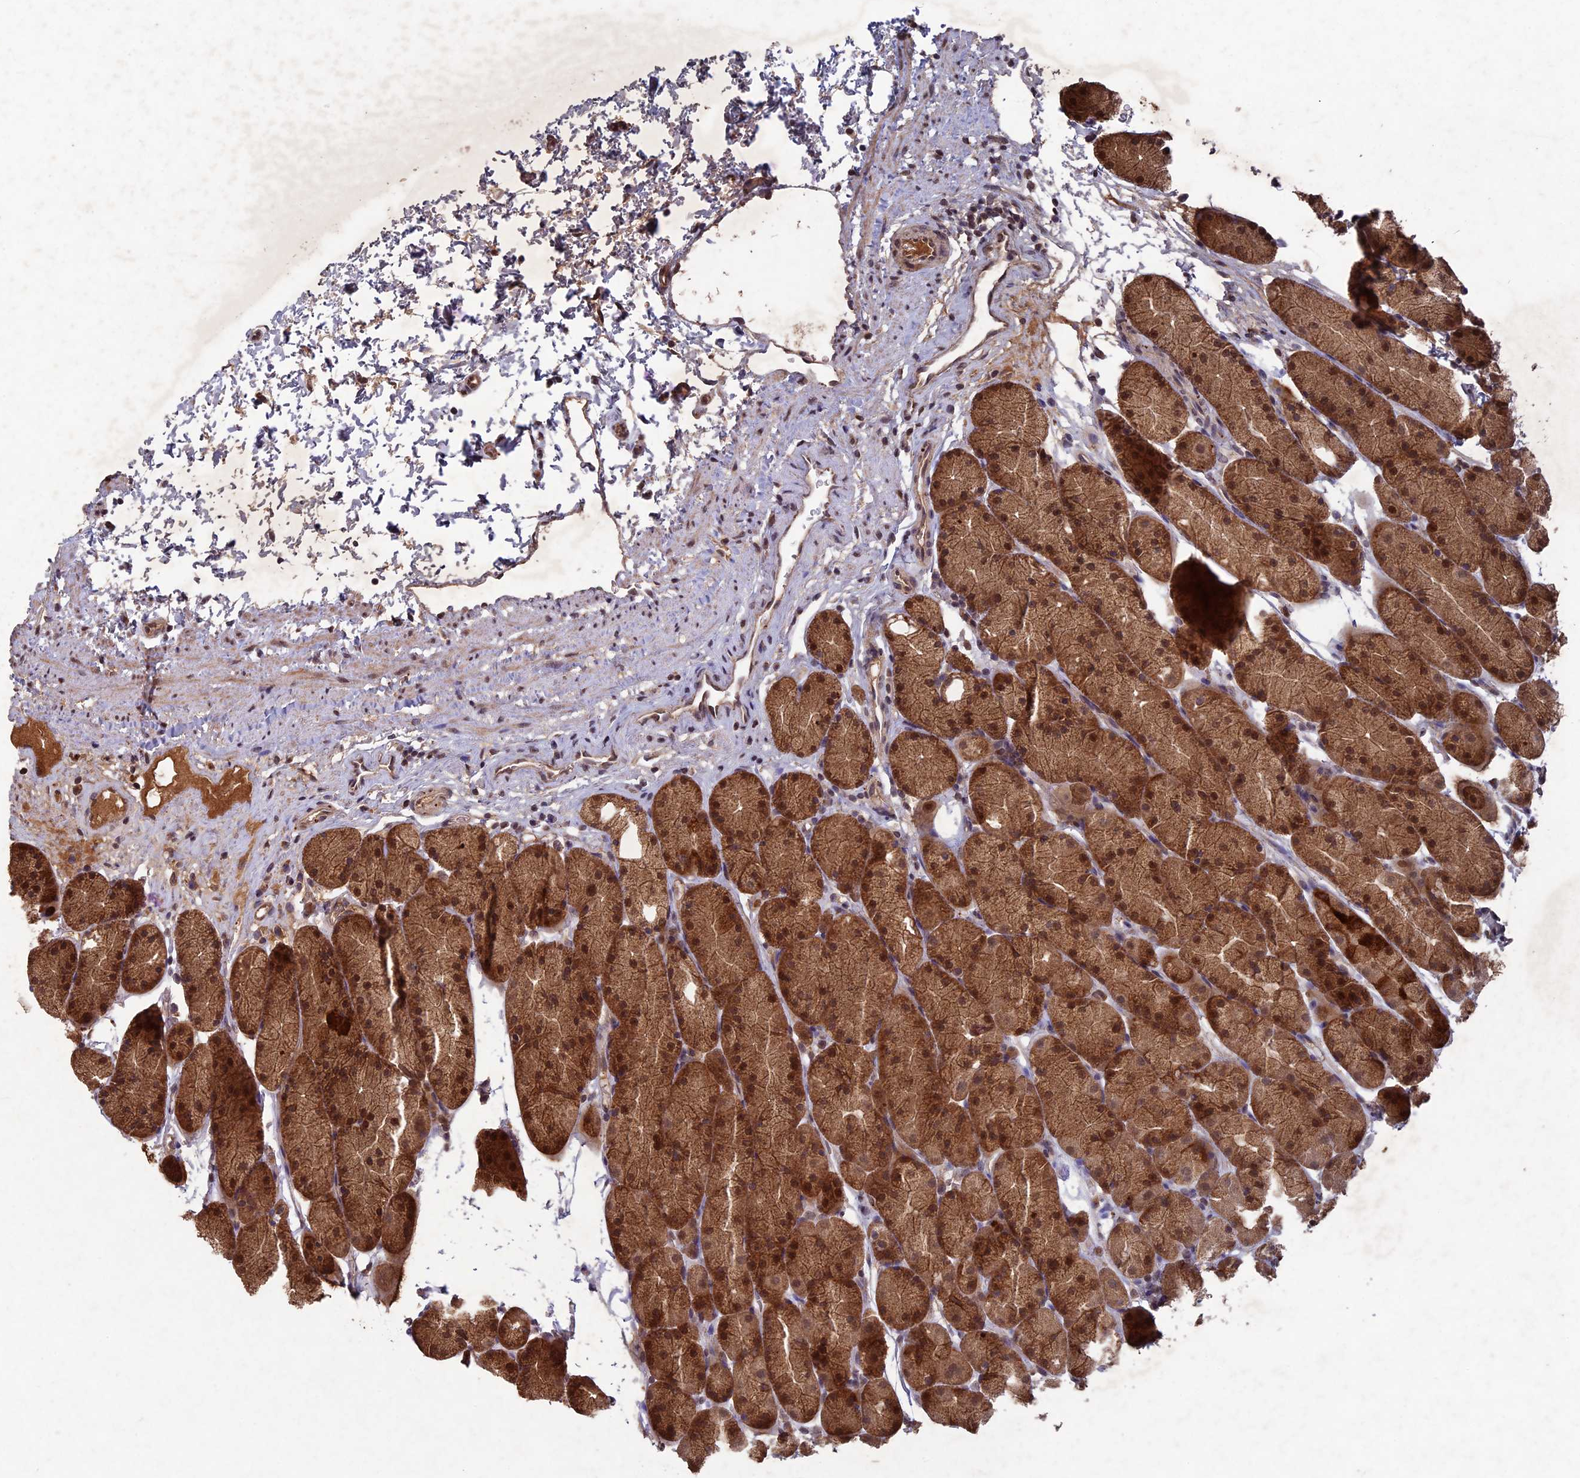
{"staining": {"intensity": "strong", "quantity": ">75%", "location": "cytoplasmic/membranous,nuclear"}, "tissue": "stomach", "cell_type": "Glandular cells", "image_type": "normal", "snomed": [{"axis": "morphology", "description": "Normal tissue, NOS"}, {"axis": "topography", "description": "Stomach, upper"}, {"axis": "topography", "description": "Stomach"}], "caption": "Immunohistochemistry (IHC) staining of benign stomach, which shows high levels of strong cytoplasmic/membranous,nuclear positivity in approximately >75% of glandular cells indicating strong cytoplasmic/membranous,nuclear protein positivity. The staining was performed using DAB (brown) for protein detection and nuclei were counterstained in hematoxylin (blue).", "gene": "RCCD1", "patient": {"sex": "male", "age": 47}}